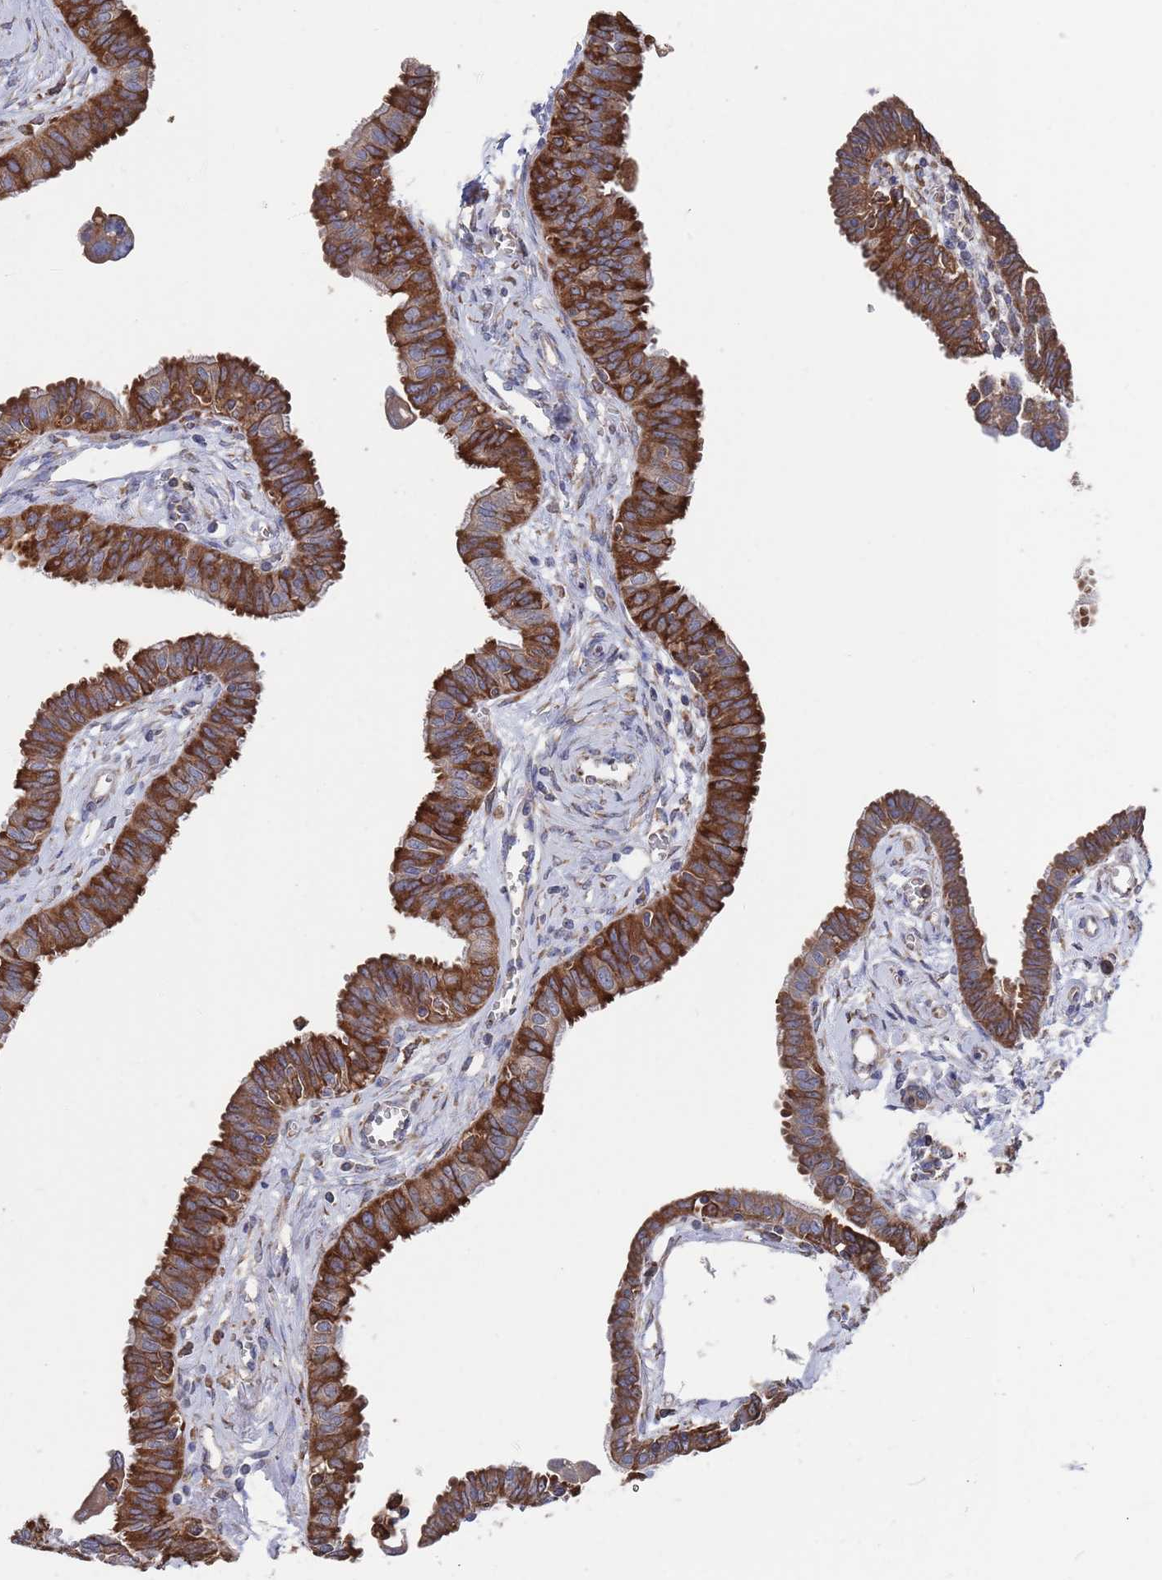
{"staining": {"intensity": "strong", "quantity": ">75%", "location": "cytoplasmic/membranous"}, "tissue": "fallopian tube", "cell_type": "Glandular cells", "image_type": "normal", "snomed": [{"axis": "morphology", "description": "Normal tissue, NOS"}, {"axis": "morphology", "description": "Carcinoma, NOS"}, {"axis": "topography", "description": "Fallopian tube"}, {"axis": "topography", "description": "Ovary"}], "caption": "Strong cytoplasmic/membranous positivity is appreciated in approximately >75% of glandular cells in benign fallopian tube. (Stains: DAB in brown, nuclei in blue, Microscopy: brightfield microscopy at high magnification).", "gene": "GID8", "patient": {"sex": "female", "age": 59}}